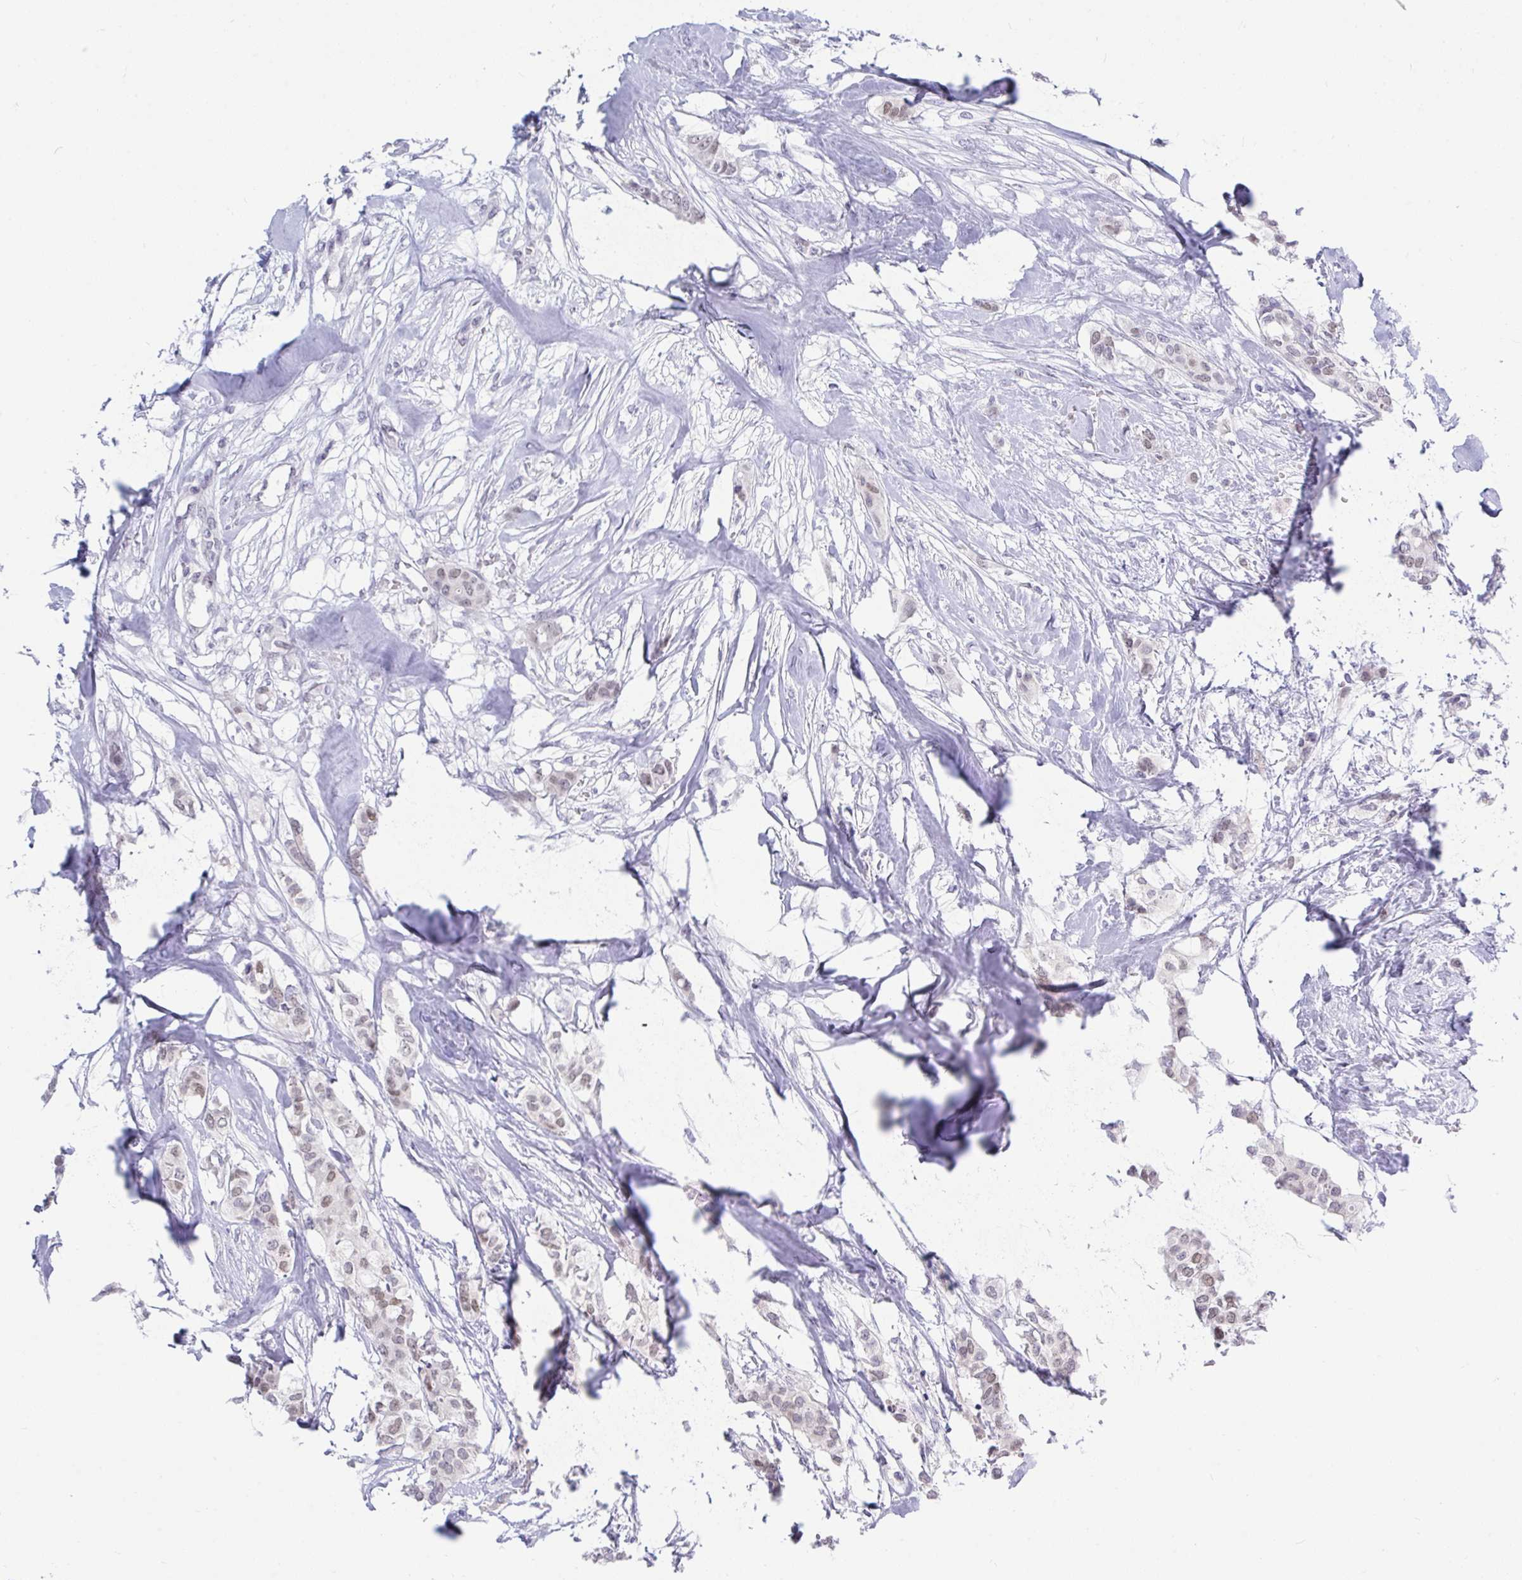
{"staining": {"intensity": "weak", "quantity": "25%-75%", "location": "nuclear"}, "tissue": "breast cancer", "cell_type": "Tumor cells", "image_type": "cancer", "snomed": [{"axis": "morphology", "description": "Duct carcinoma"}, {"axis": "topography", "description": "Breast"}], "caption": "Immunohistochemical staining of breast infiltrating ductal carcinoma reveals weak nuclear protein expression in approximately 25%-75% of tumor cells.", "gene": "THOP1", "patient": {"sex": "female", "age": 62}}